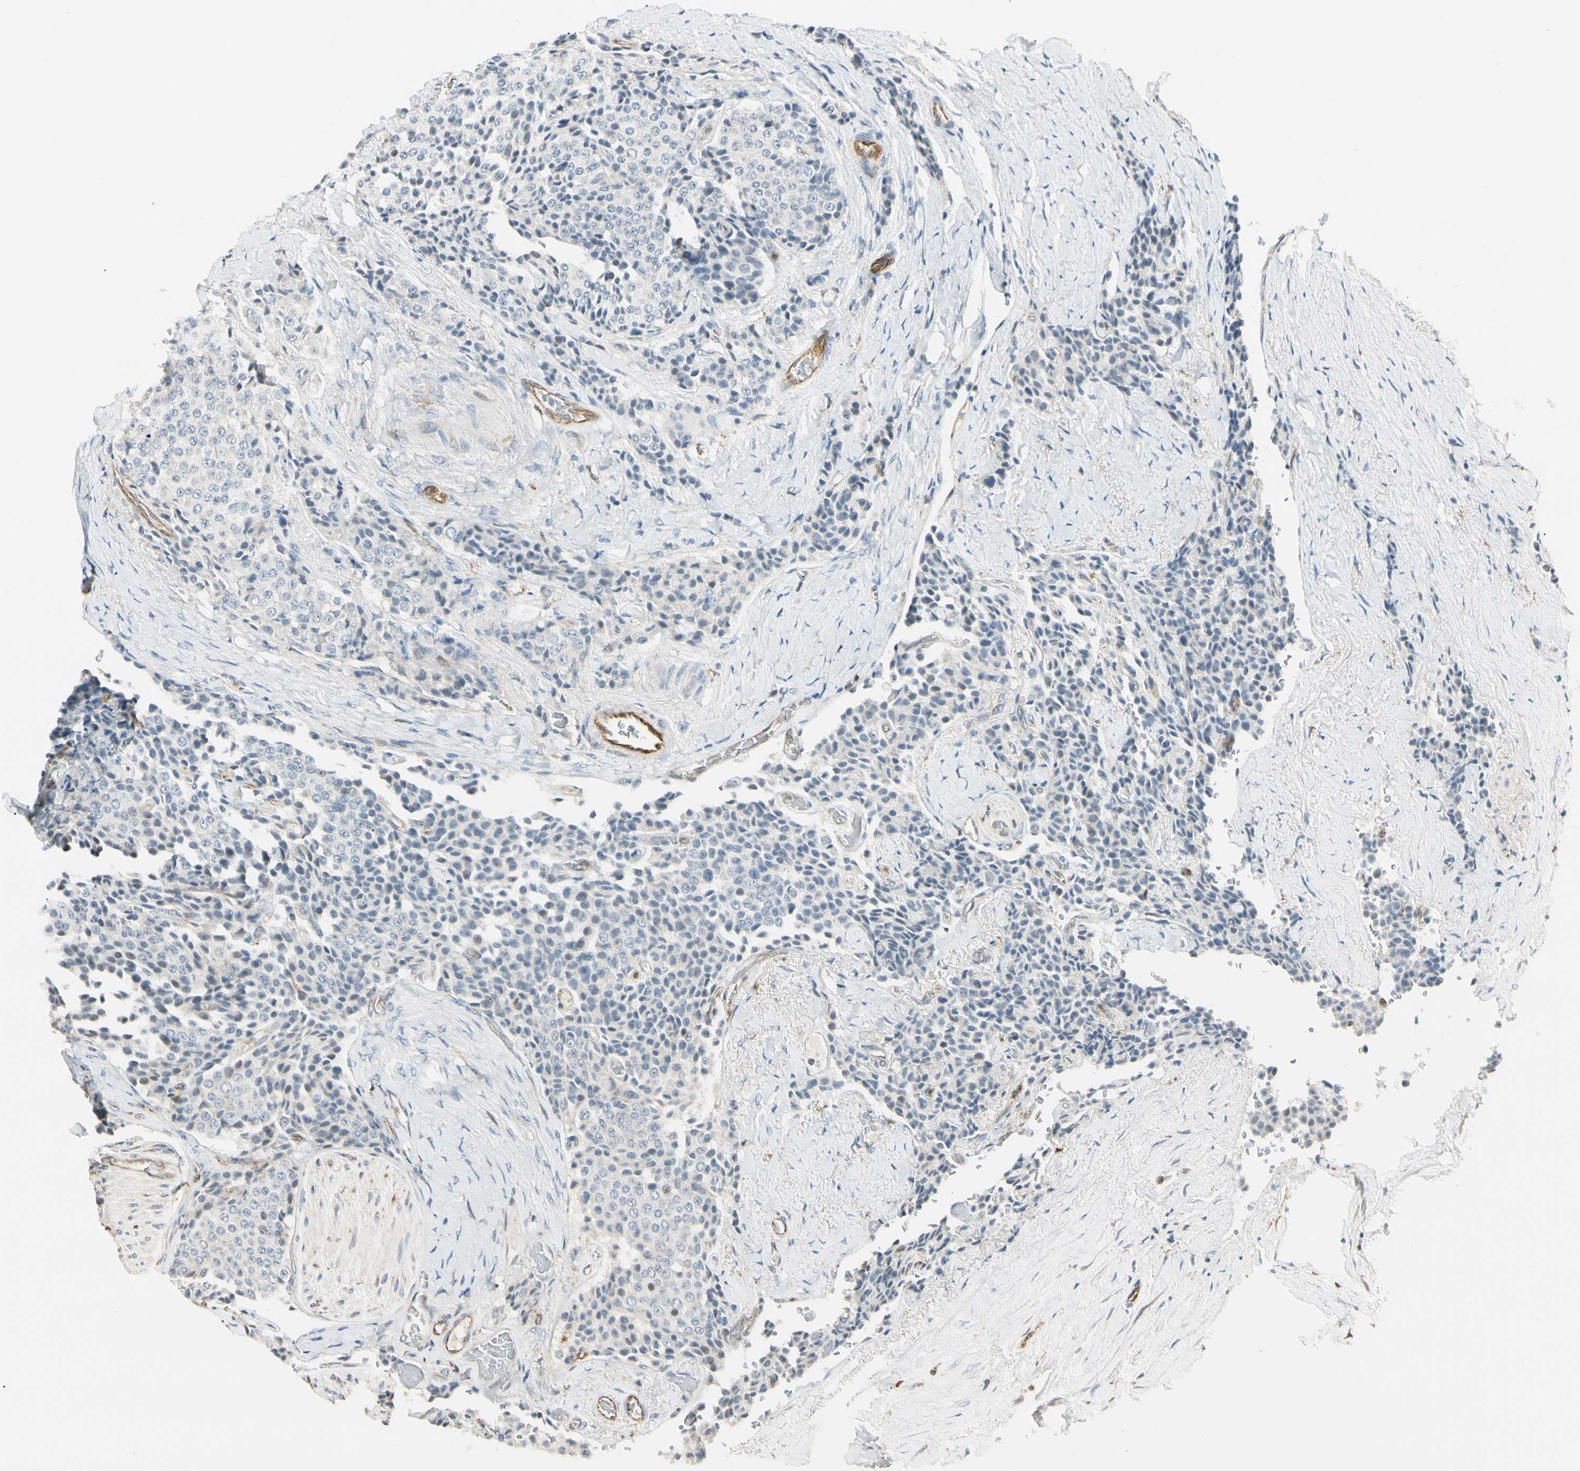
{"staining": {"intensity": "negative", "quantity": "none", "location": "none"}, "tissue": "carcinoid", "cell_type": "Tumor cells", "image_type": "cancer", "snomed": [{"axis": "morphology", "description": "Carcinoid, malignant, NOS"}, {"axis": "topography", "description": "Colon"}], "caption": "Immunohistochemistry of carcinoid reveals no expression in tumor cells.", "gene": "LPCAT2", "patient": {"sex": "female", "age": 61}}